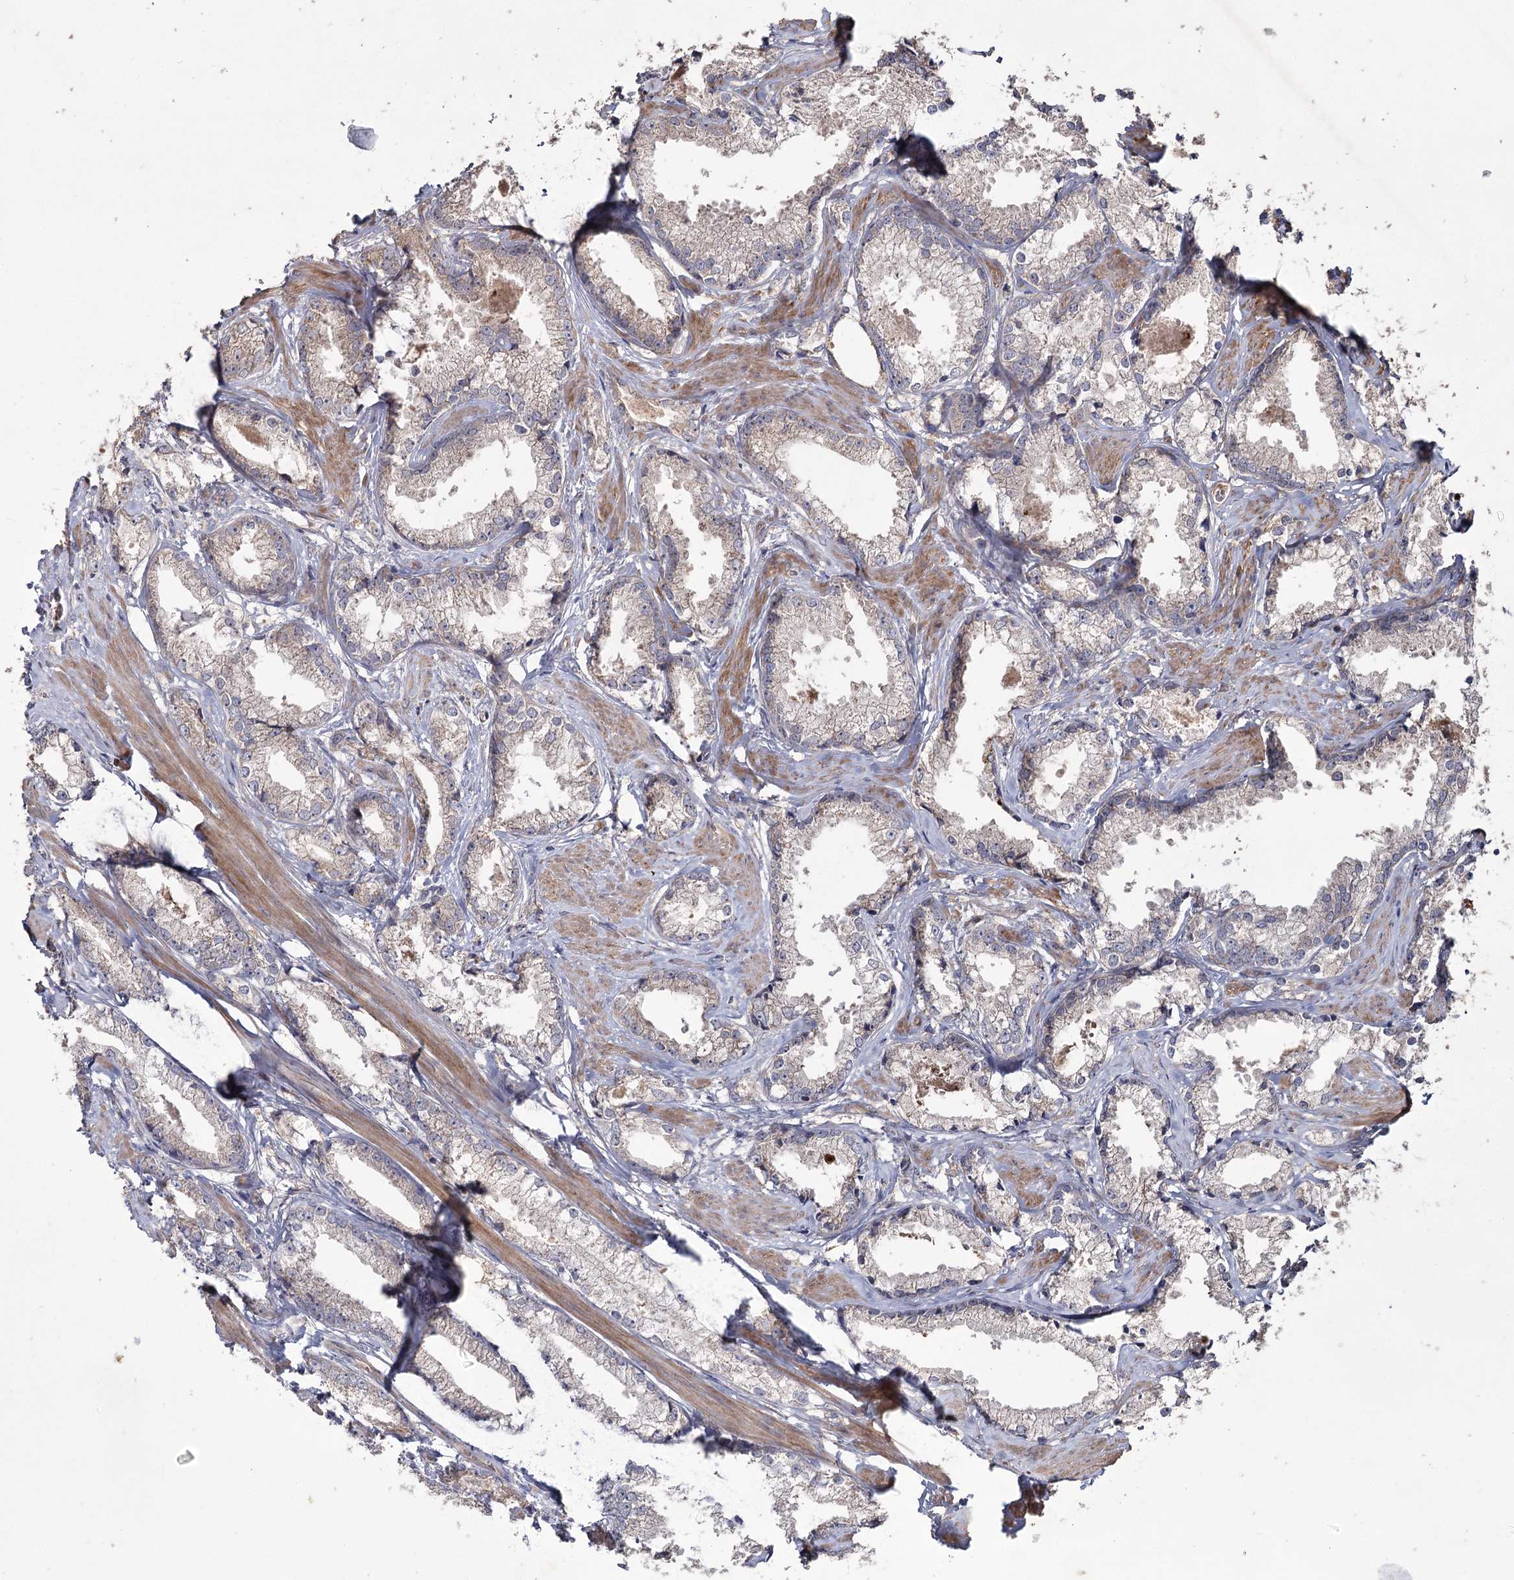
{"staining": {"intensity": "negative", "quantity": "none", "location": "none"}, "tissue": "prostate cancer", "cell_type": "Tumor cells", "image_type": "cancer", "snomed": [{"axis": "morphology", "description": "Adenocarcinoma, High grade"}, {"axis": "topography", "description": "Prostate"}], "caption": "Immunohistochemical staining of prostate high-grade adenocarcinoma reveals no significant staining in tumor cells.", "gene": "RIN2", "patient": {"sex": "male", "age": 66}}